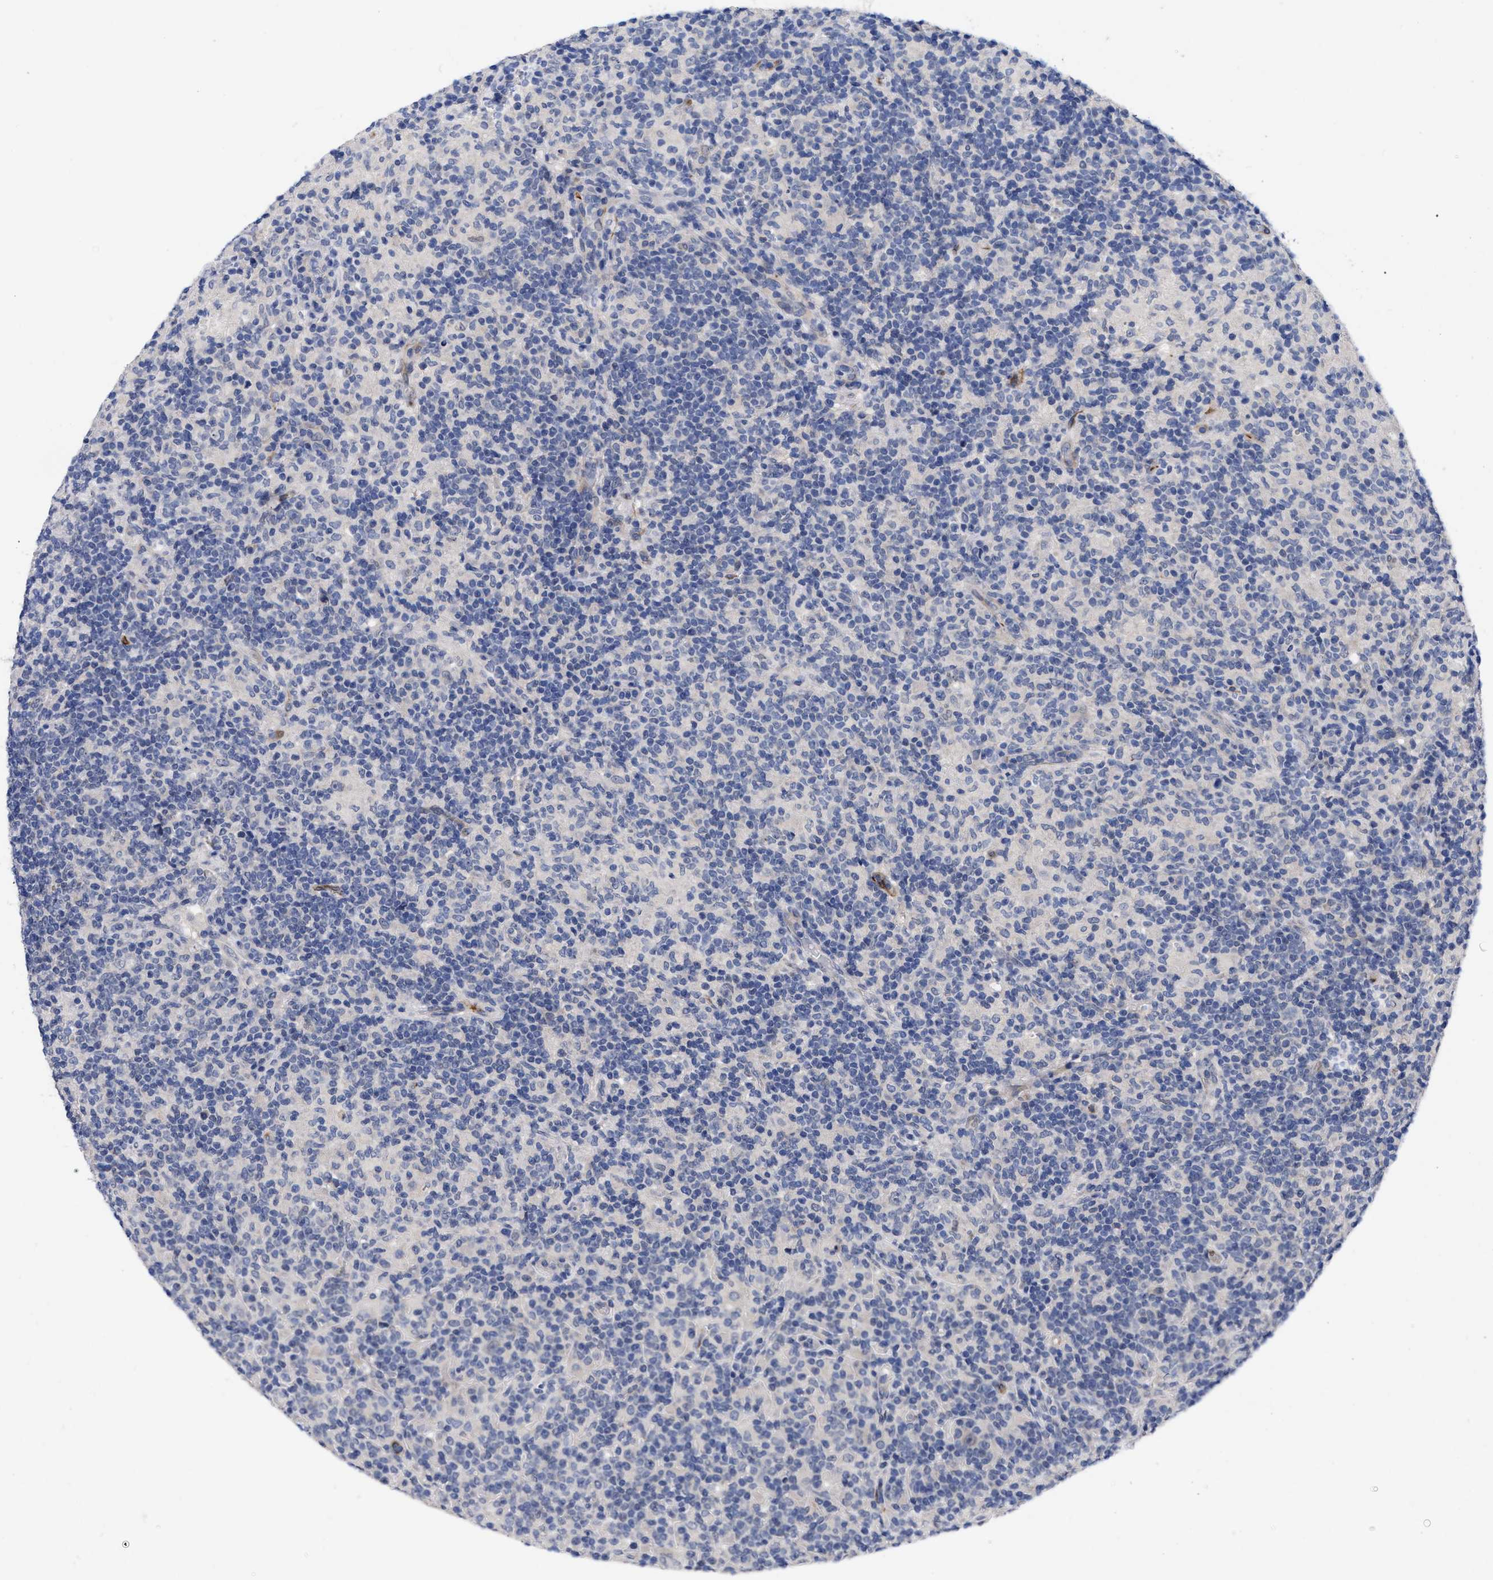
{"staining": {"intensity": "negative", "quantity": "none", "location": "none"}, "tissue": "lymphoma", "cell_type": "Tumor cells", "image_type": "cancer", "snomed": [{"axis": "morphology", "description": "Hodgkin's disease, NOS"}, {"axis": "topography", "description": "Lymph node"}], "caption": "A photomicrograph of human lymphoma is negative for staining in tumor cells. The staining was performed using DAB (3,3'-diaminobenzidine) to visualize the protein expression in brown, while the nuclei were stained in blue with hematoxylin (Magnification: 20x).", "gene": "CCN5", "patient": {"sex": "male", "age": 70}}